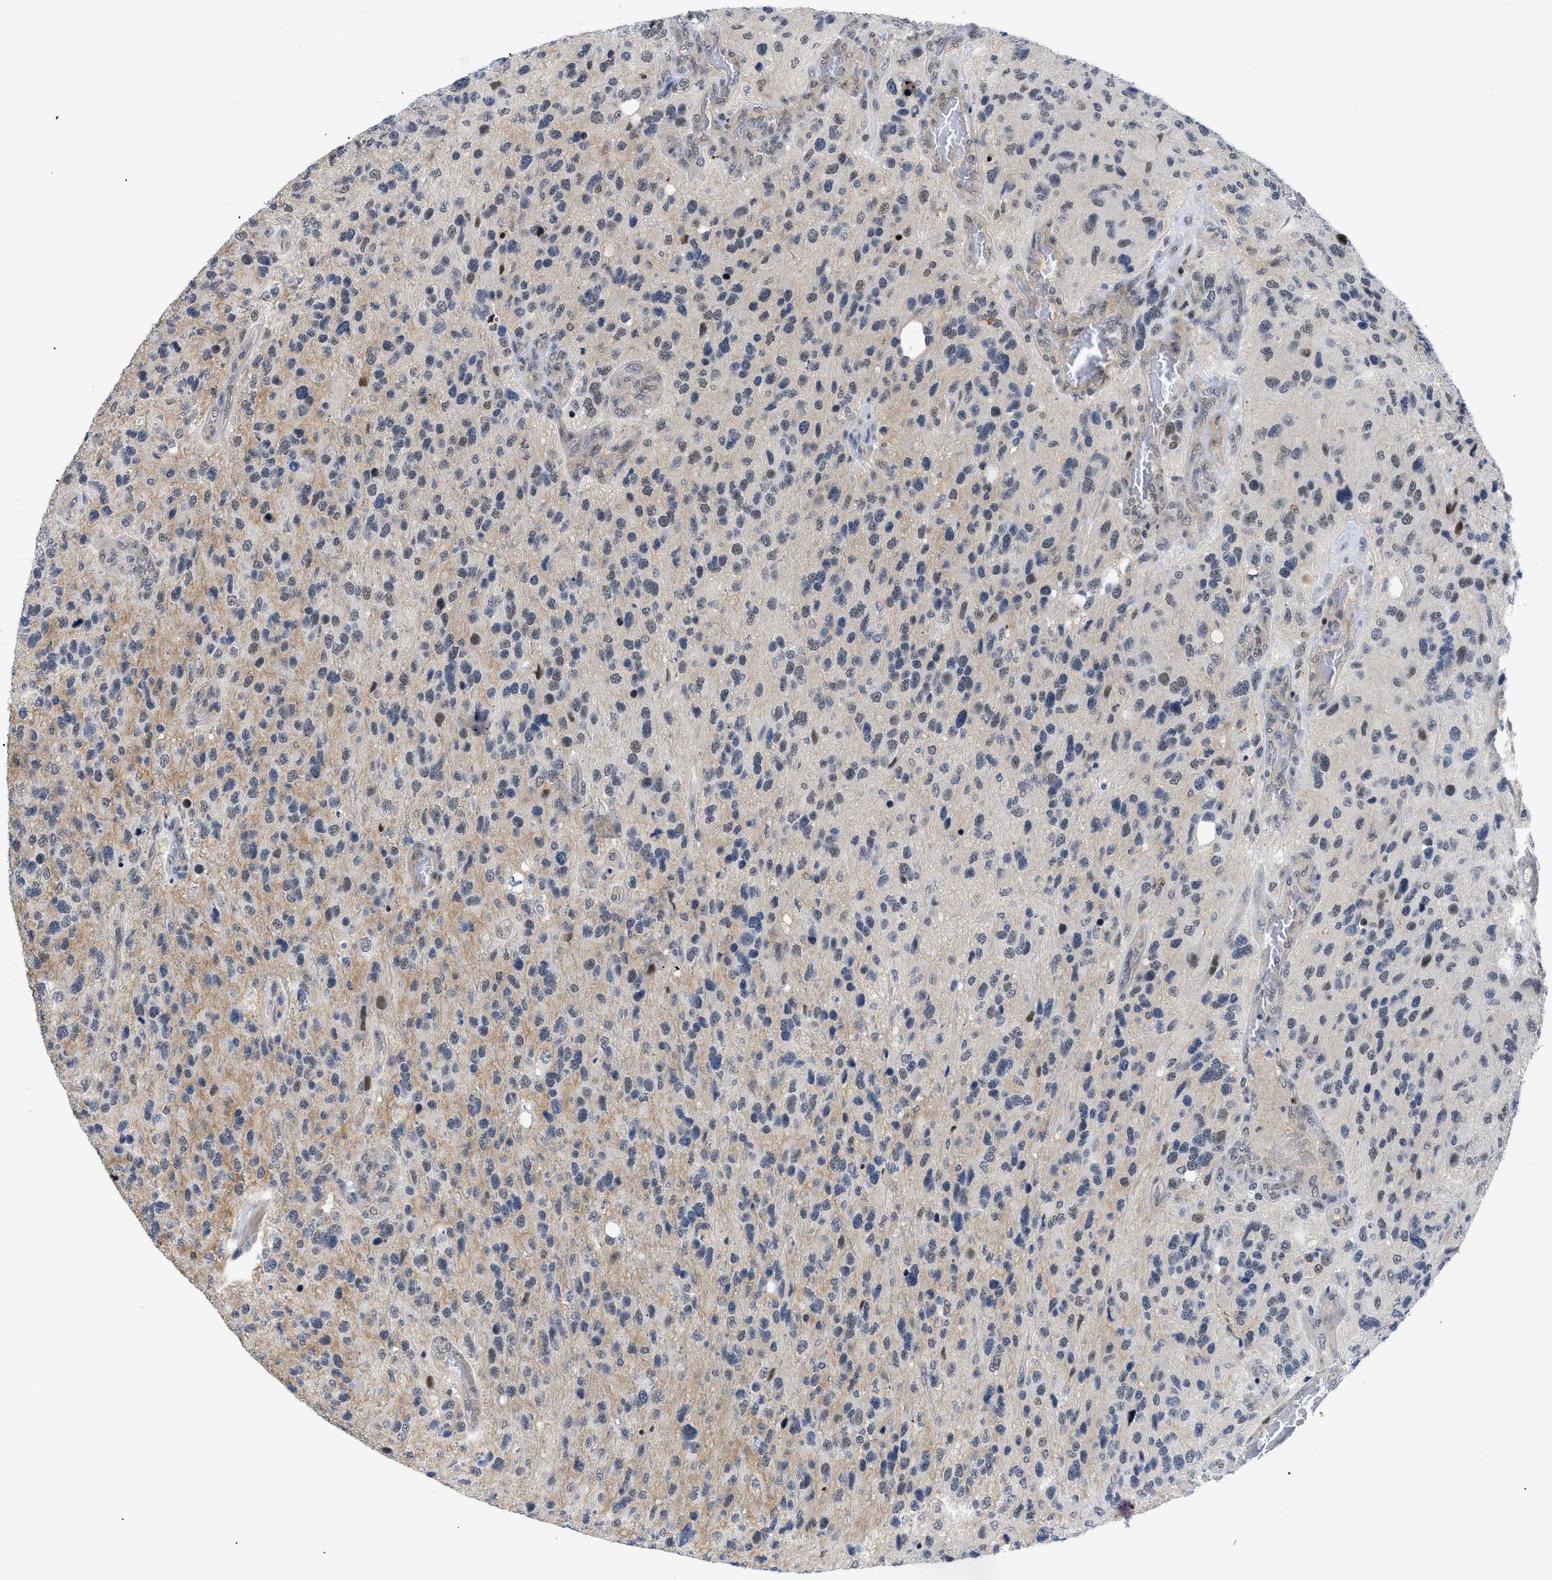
{"staining": {"intensity": "weak", "quantity": "<25%", "location": "nuclear"}, "tissue": "glioma", "cell_type": "Tumor cells", "image_type": "cancer", "snomed": [{"axis": "morphology", "description": "Glioma, malignant, High grade"}, {"axis": "topography", "description": "Brain"}], "caption": "This image is of high-grade glioma (malignant) stained with IHC to label a protein in brown with the nuclei are counter-stained blue. There is no positivity in tumor cells.", "gene": "SLC29A2", "patient": {"sex": "female", "age": 58}}